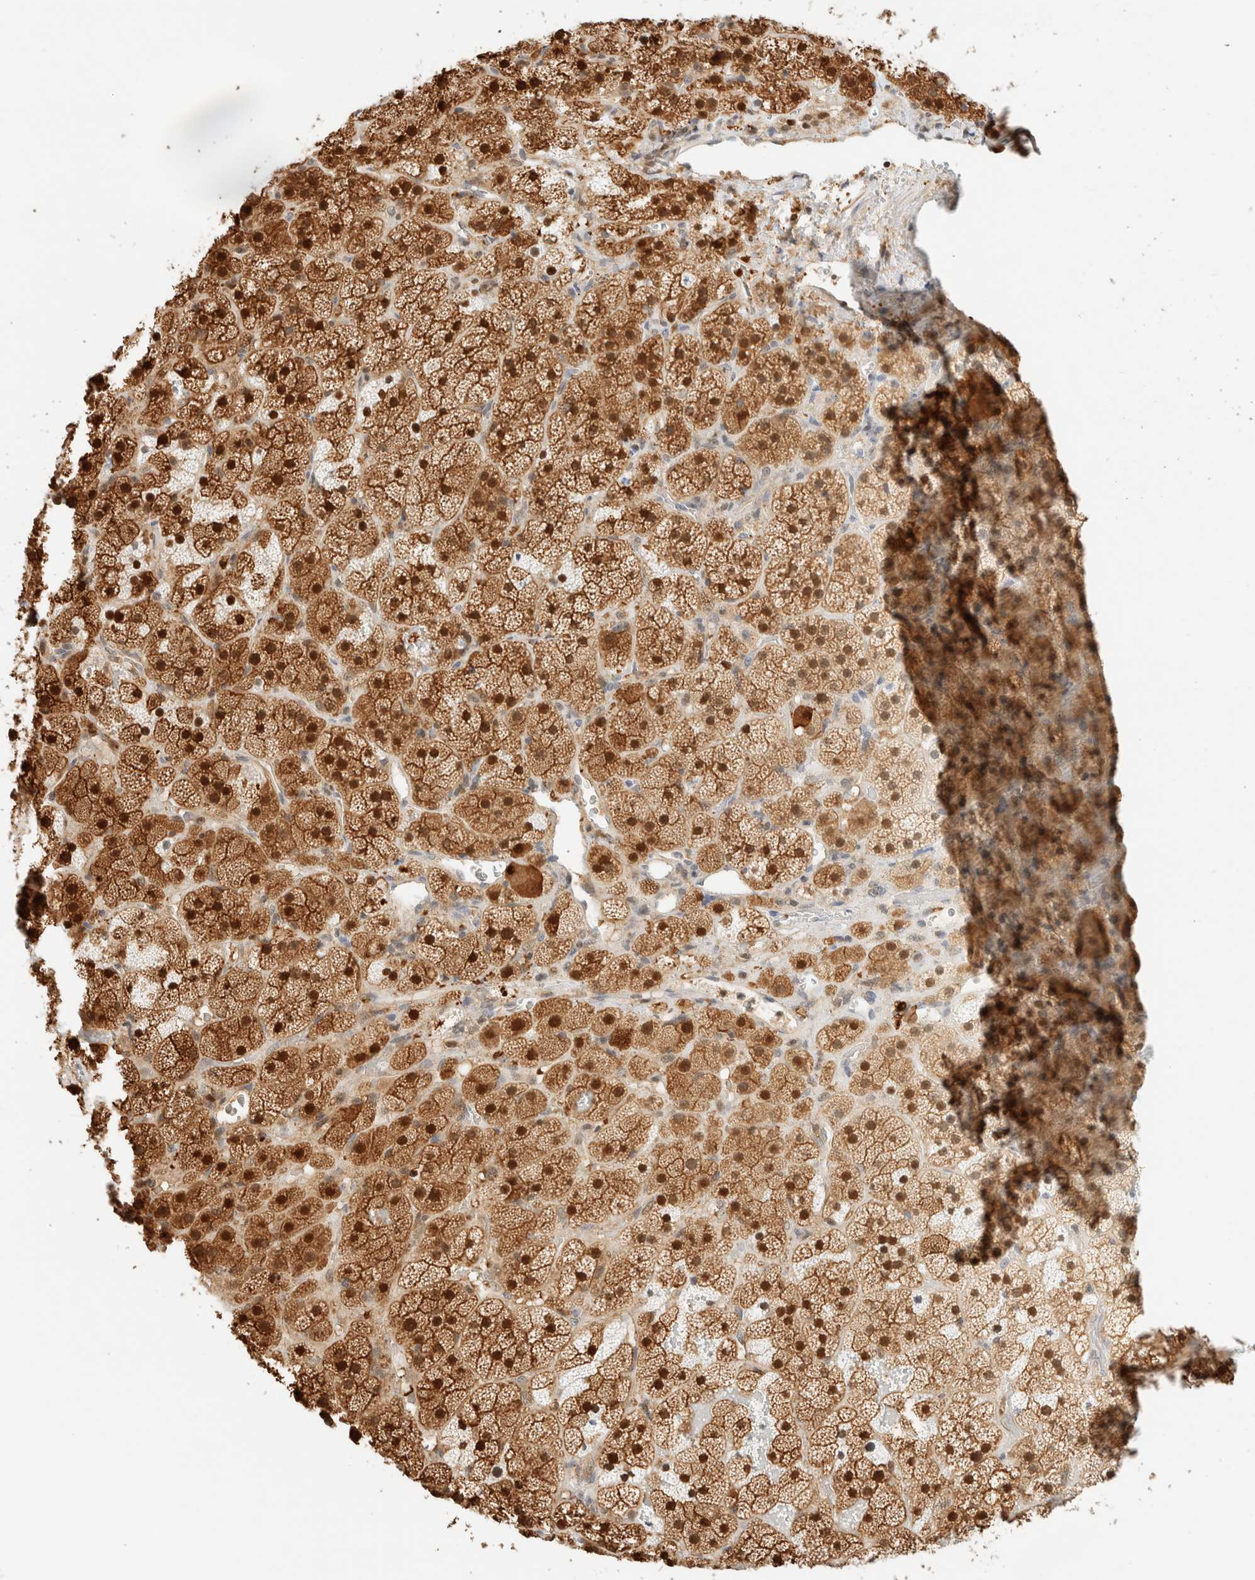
{"staining": {"intensity": "strong", "quantity": ">75%", "location": "cytoplasmic/membranous,nuclear"}, "tissue": "adrenal gland", "cell_type": "Glandular cells", "image_type": "normal", "snomed": [{"axis": "morphology", "description": "Normal tissue, NOS"}, {"axis": "topography", "description": "Adrenal gland"}], "caption": "A micrograph of adrenal gland stained for a protein displays strong cytoplasmic/membranous,nuclear brown staining in glandular cells. The staining is performed using DAB (3,3'-diaminobenzidine) brown chromogen to label protein expression. The nuclei are counter-stained blue using hematoxylin.", "gene": "ZBTB37", "patient": {"sex": "male", "age": 57}}